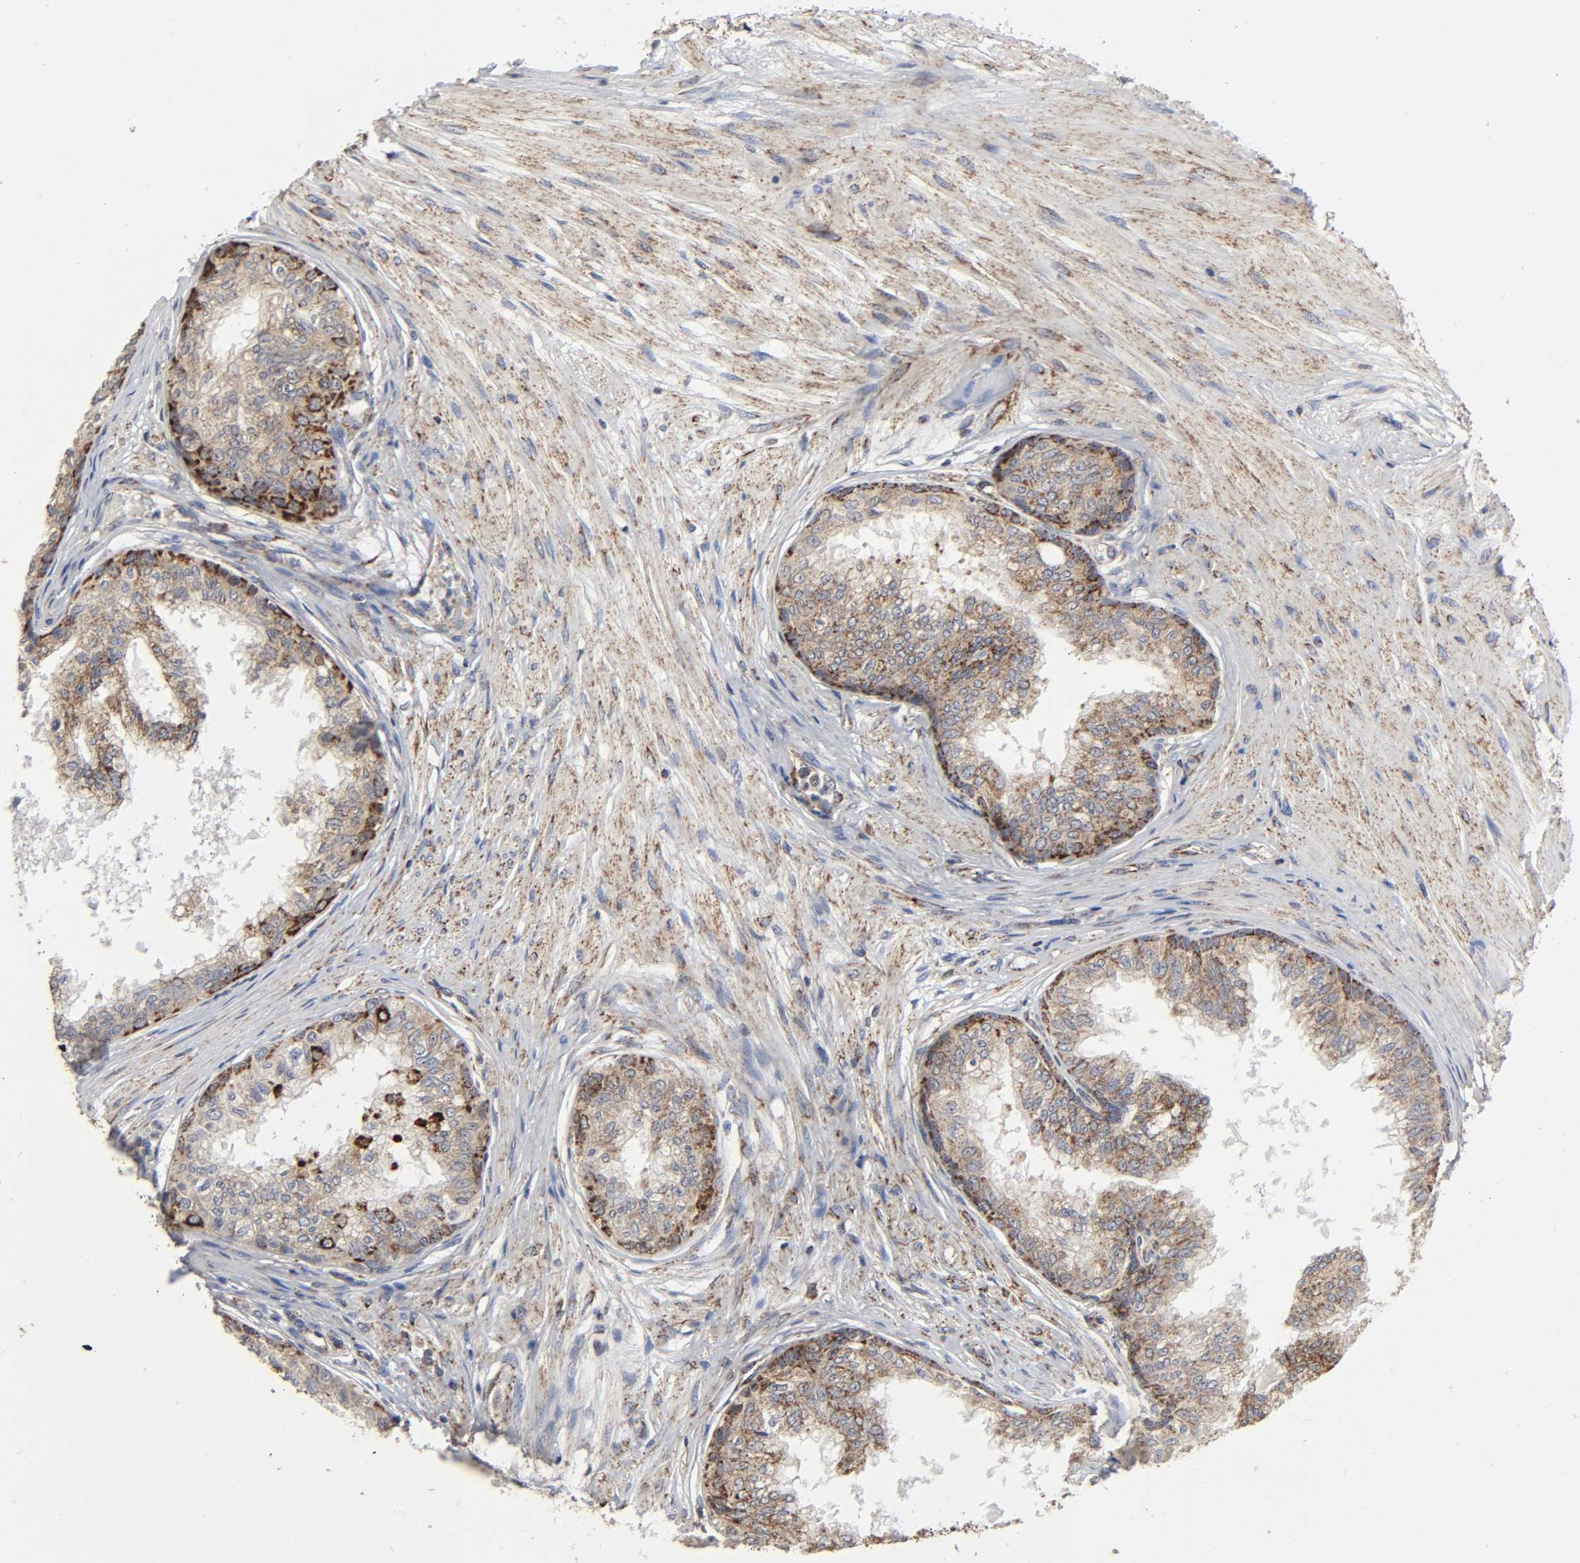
{"staining": {"intensity": "strong", "quantity": ">75%", "location": "cytoplasmic/membranous"}, "tissue": "prostate", "cell_type": "Glandular cells", "image_type": "normal", "snomed": [{"axis": "morphology", "description": "Normal tissue, NOS"}, {"axis": "topography", "description": "Prostate"}, {"axis": "topography", "description": "Seminal veicle"}], "caption": "An image of prostate stained for a protein displays strong cytoplasmic/membranous brown staining in glandular cells.", "gene": "COX6B1", "patient": {"sex": "male", "age": 60}}